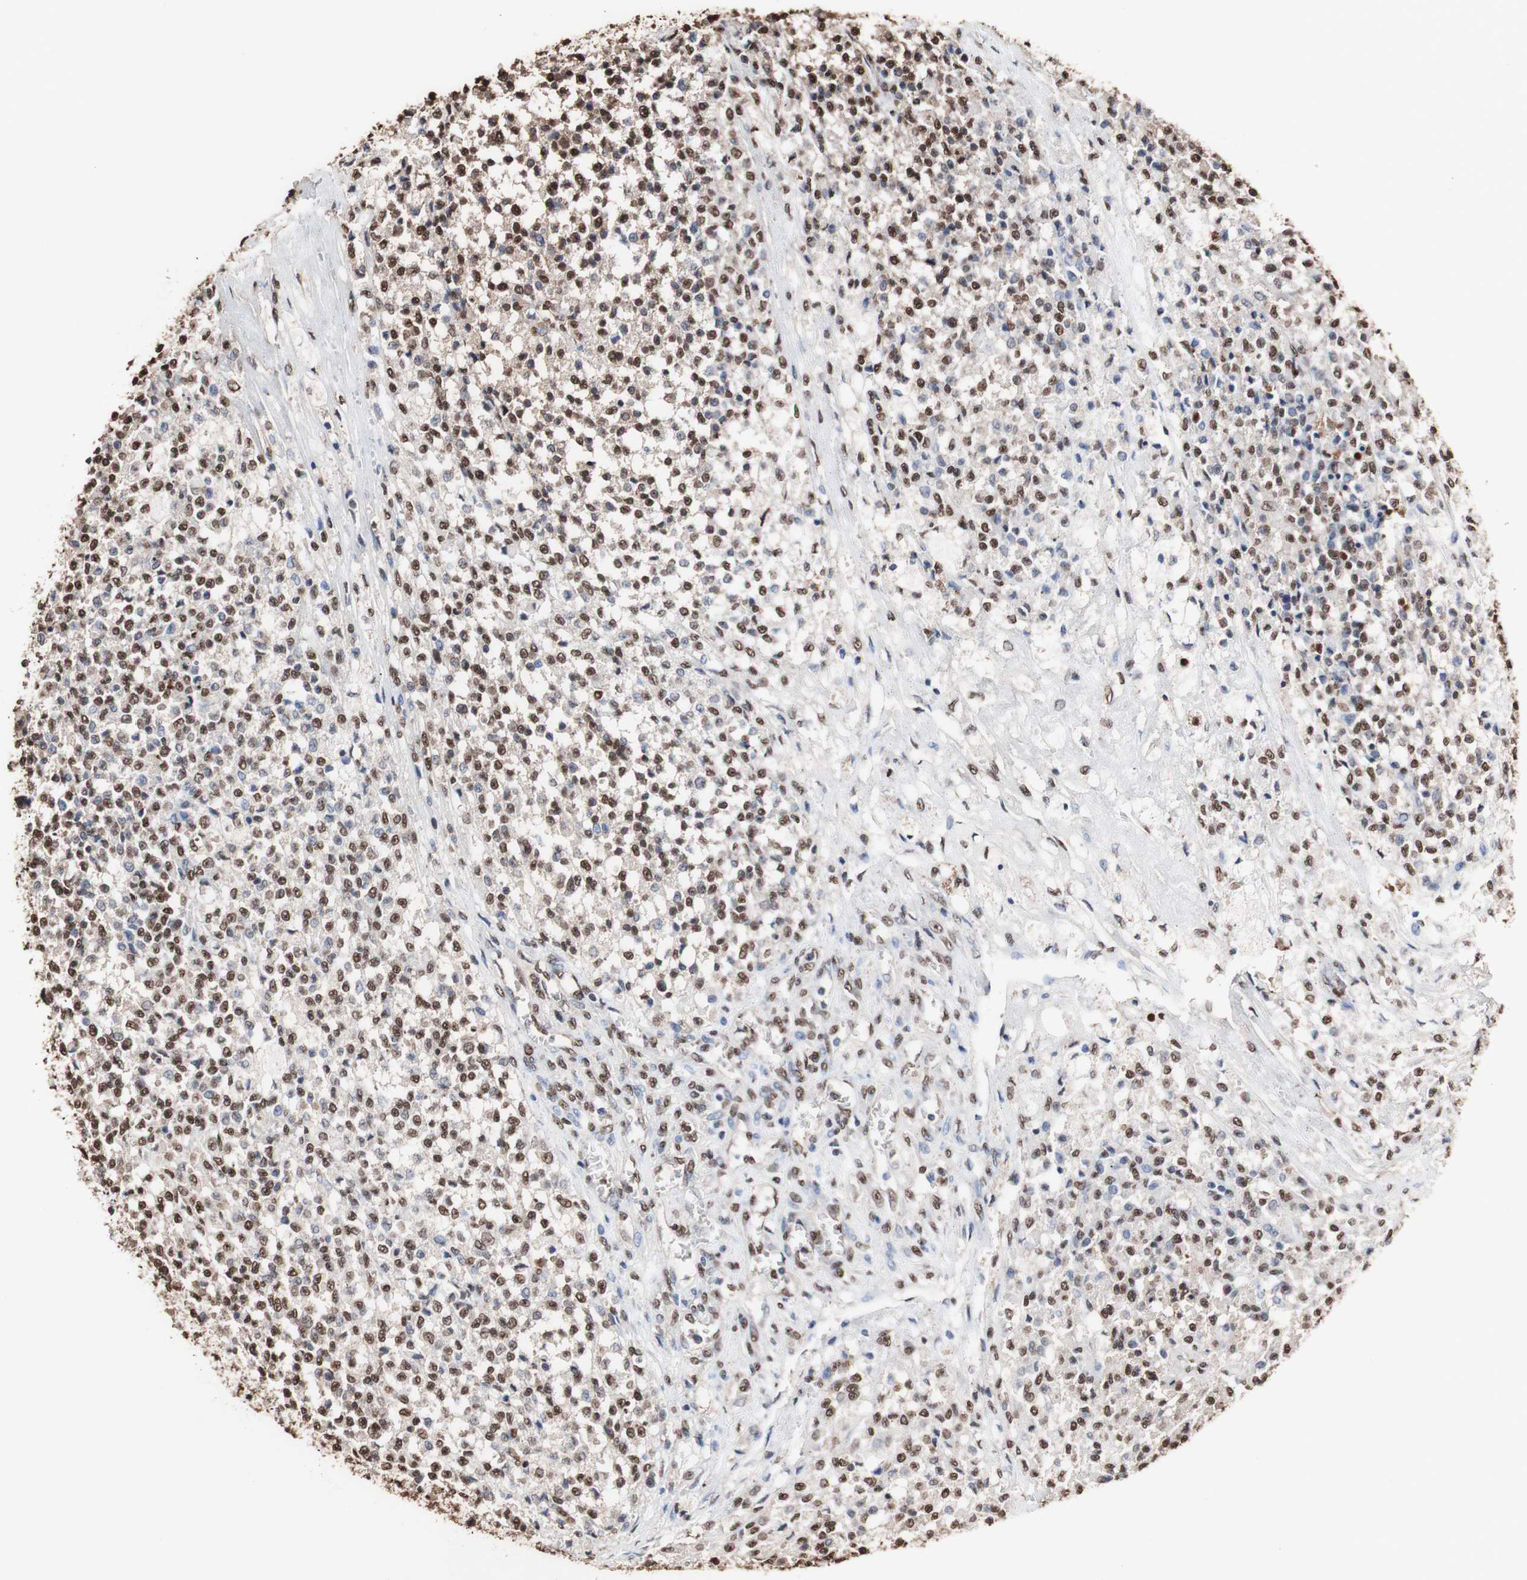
{"staining": {"intensity": "moderate", "quantity": ">75%", "location": "cytoplasmic/membranous,nuclear"}, "tissue": "testis cancer", "cell_type": "Tumor cells", "image_type": "cancer", "snomed": [{"axis": "morphology", "description": "Seminoma, NOS"}, {"axis": "topography", "description": "Testis"}], "caption": "Human testis cancer stained with a protein marker shows moderate staining in tumor cells.", "gene": "PIDD1", "patient": {"sex": "male", "age": 59}}